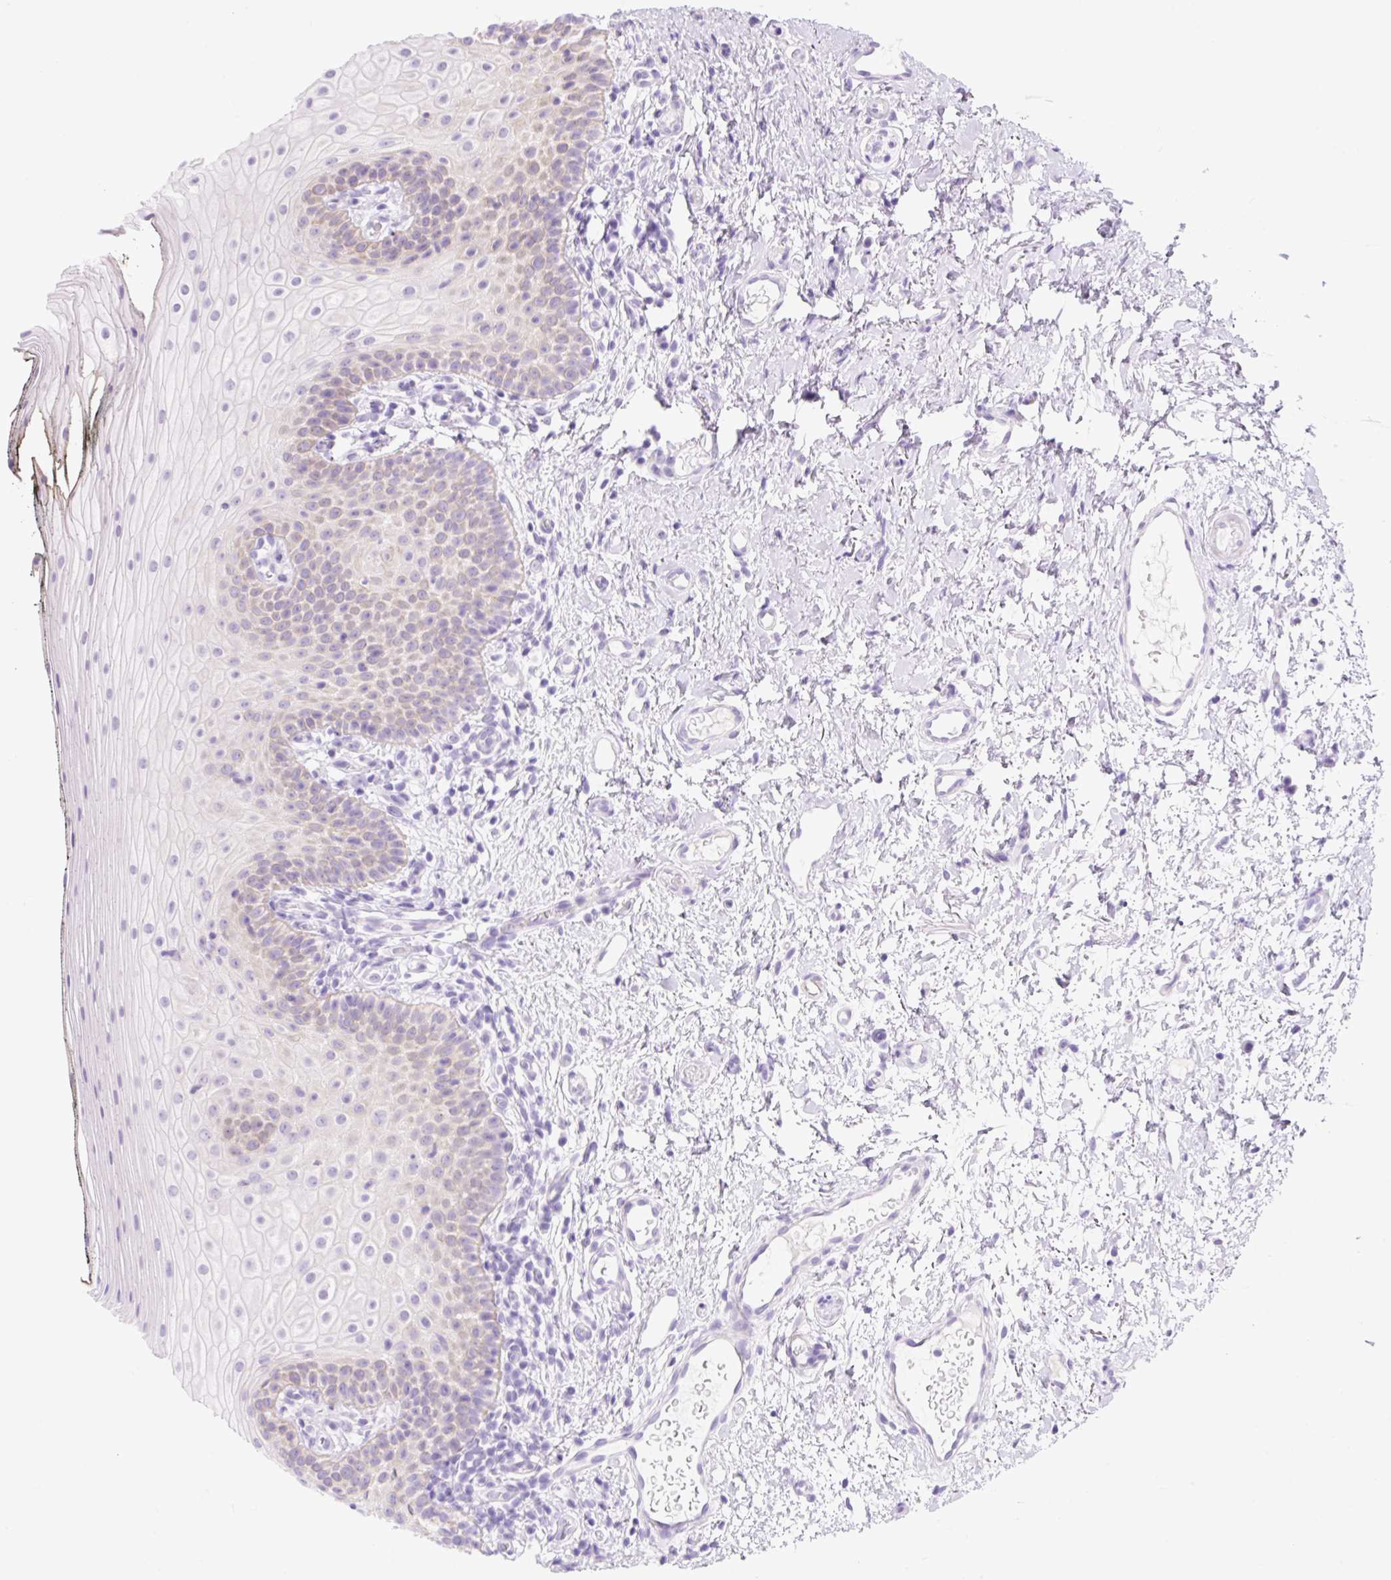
{"staining": {"intensity": "weak", "quantity": "<25%", "location": "cytoplasmic/membranous"}, "tissue": "oral mucosa", "cell_type": "Squamous epithelial cells", "image_type": "normal", "snomed": [{"axis": "morphology", "description": "Normal tissue, NOS"}, {"axis": "topography", "description": "Oral tissue"}], "caption": "DAB immunohistochemical staining of benign oral mucosa demonstrates no significant staining in squamous epithelial cells.", "gene": "ZNF121", "patient": {"sex": "male", "age": 75}}